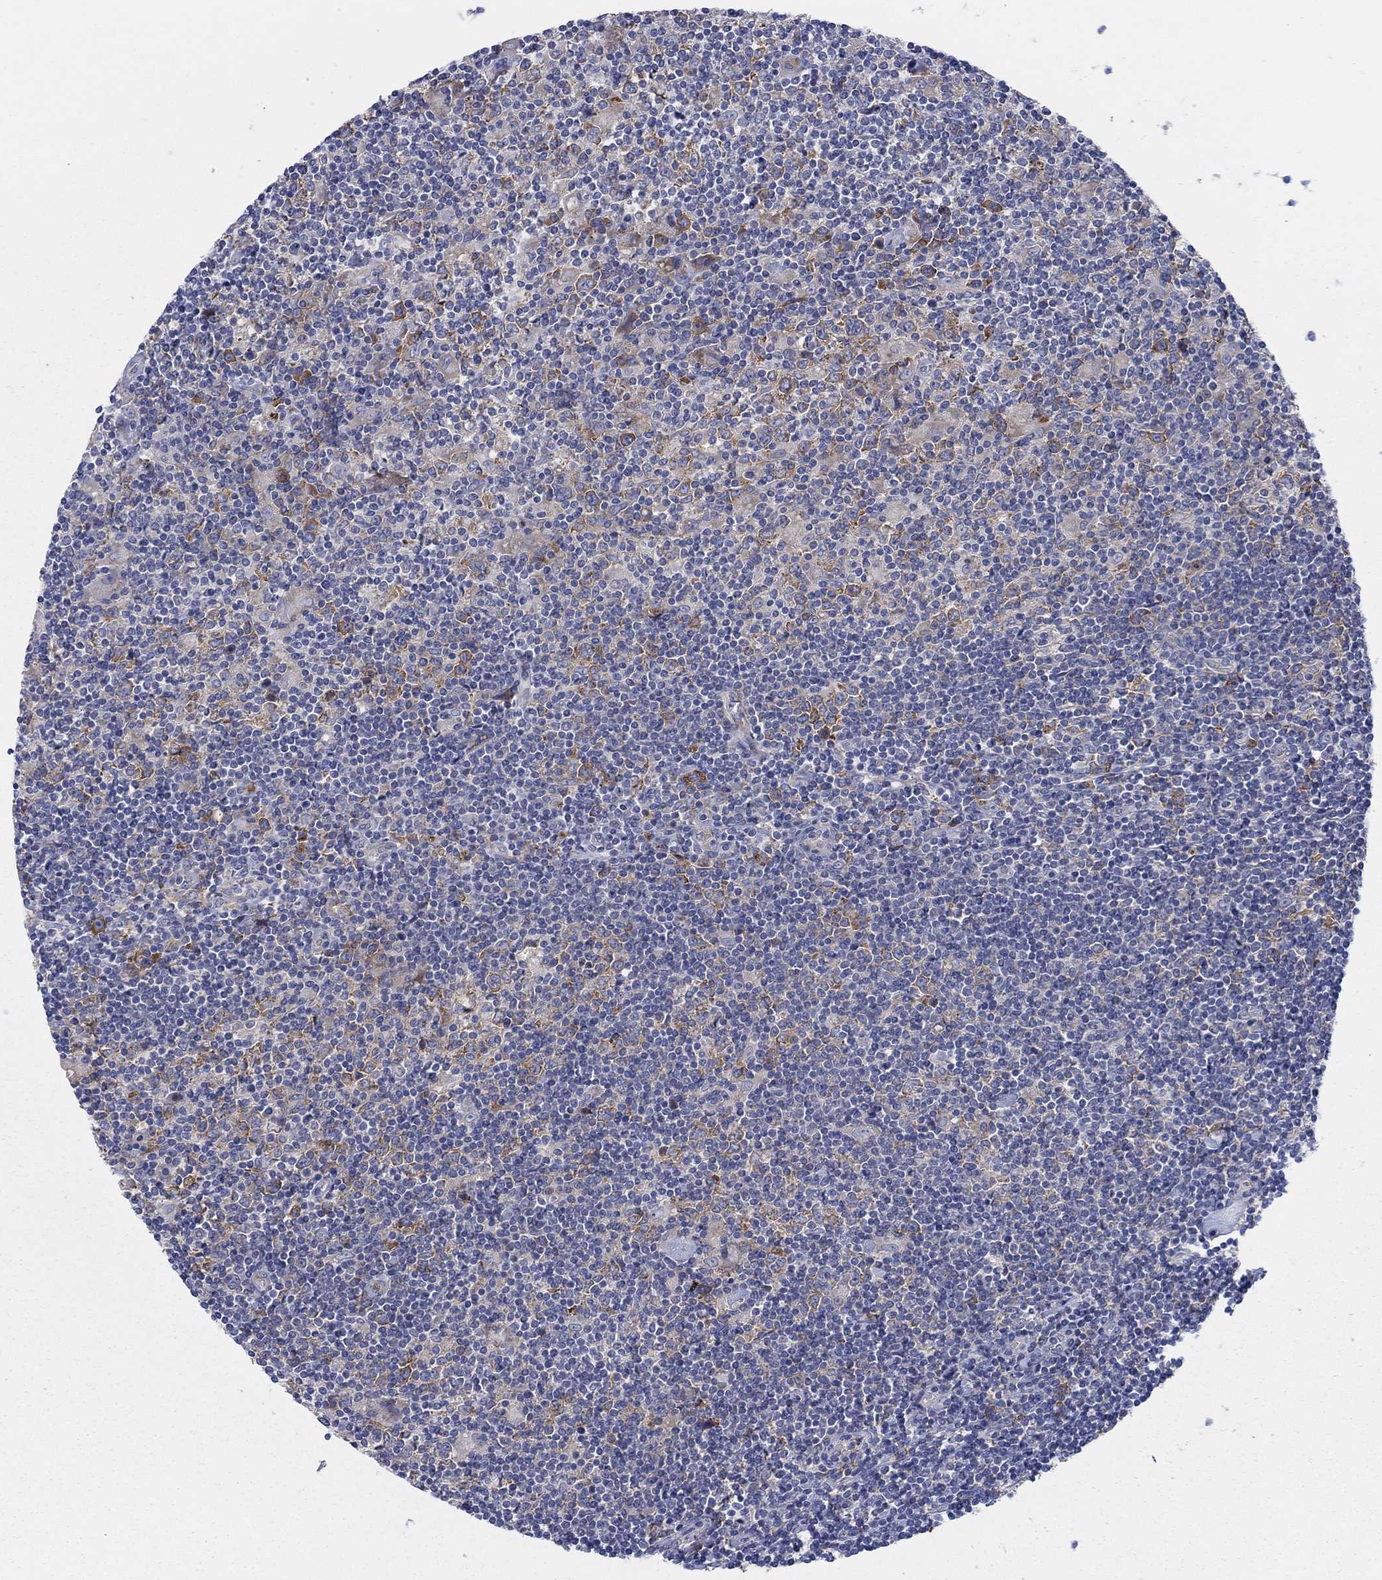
{"staining": {"intensity": "moderate", "quantity": ">75%", "location": "cytoplasmic/membranous"}, "tissue": "lymphoma", "cell_type": "Tumor cells", "image_type": "cancer", "snomed": [{"axis": "morphology", "description": "Hodgkin's disease, NOS"}, {"axis": "topography", "description": "Lymph node"}], "caption": "A photomicrograph showing moderate cytoplasmic/membranous expression in about >75% of tumor cells in Hodgkin's disease, as visualized by brown immunohistochemical staining.", "gene": "TMEM59", "patient": {"sex": "male", "age": 40}}